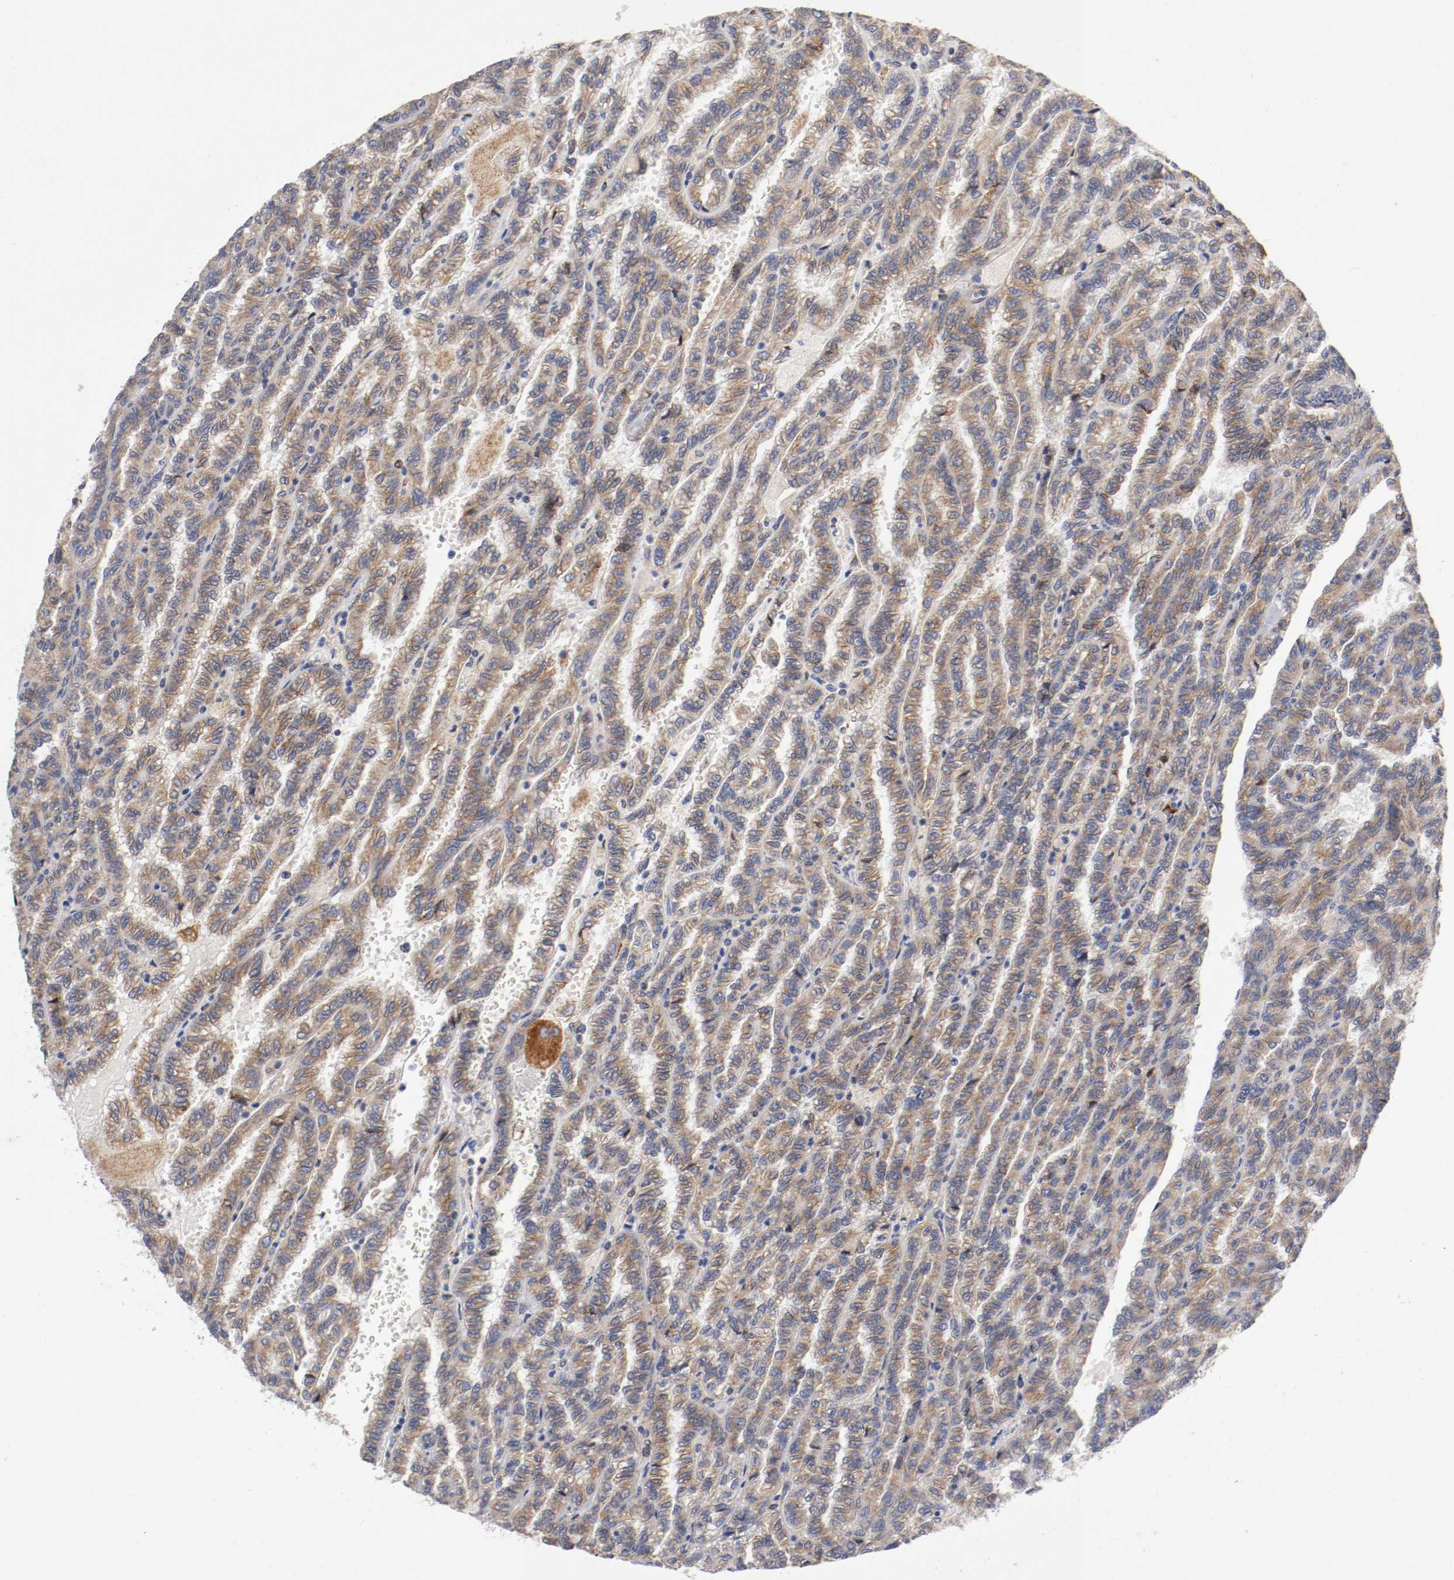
{"staining": {"intensity": "moderate", "quantity": ">75%", "location": "cytoplasmic/membranous"}, "tissue": "renal cancer", "cell_type": "Tumor cells", "image_type": "cancer", "snomed": [{"axis": "morphology", "description": "Inflammation, NOS"}, {"axis": "morphology", "description": "Adenocarcinoma, NOS"}, {"axis": "topography", "description": "Kidney"}], "caption": "DAB (3,3'-diaminobenzidine) immunohistochemical staining of human renal cancer (adenocarcinoma) shows moderate cytoplasmic/membranous protein staining in approximately >75% of tumor cells.", "gene": "TRAF2", "patient": {"sex": "male", "age": 68}}